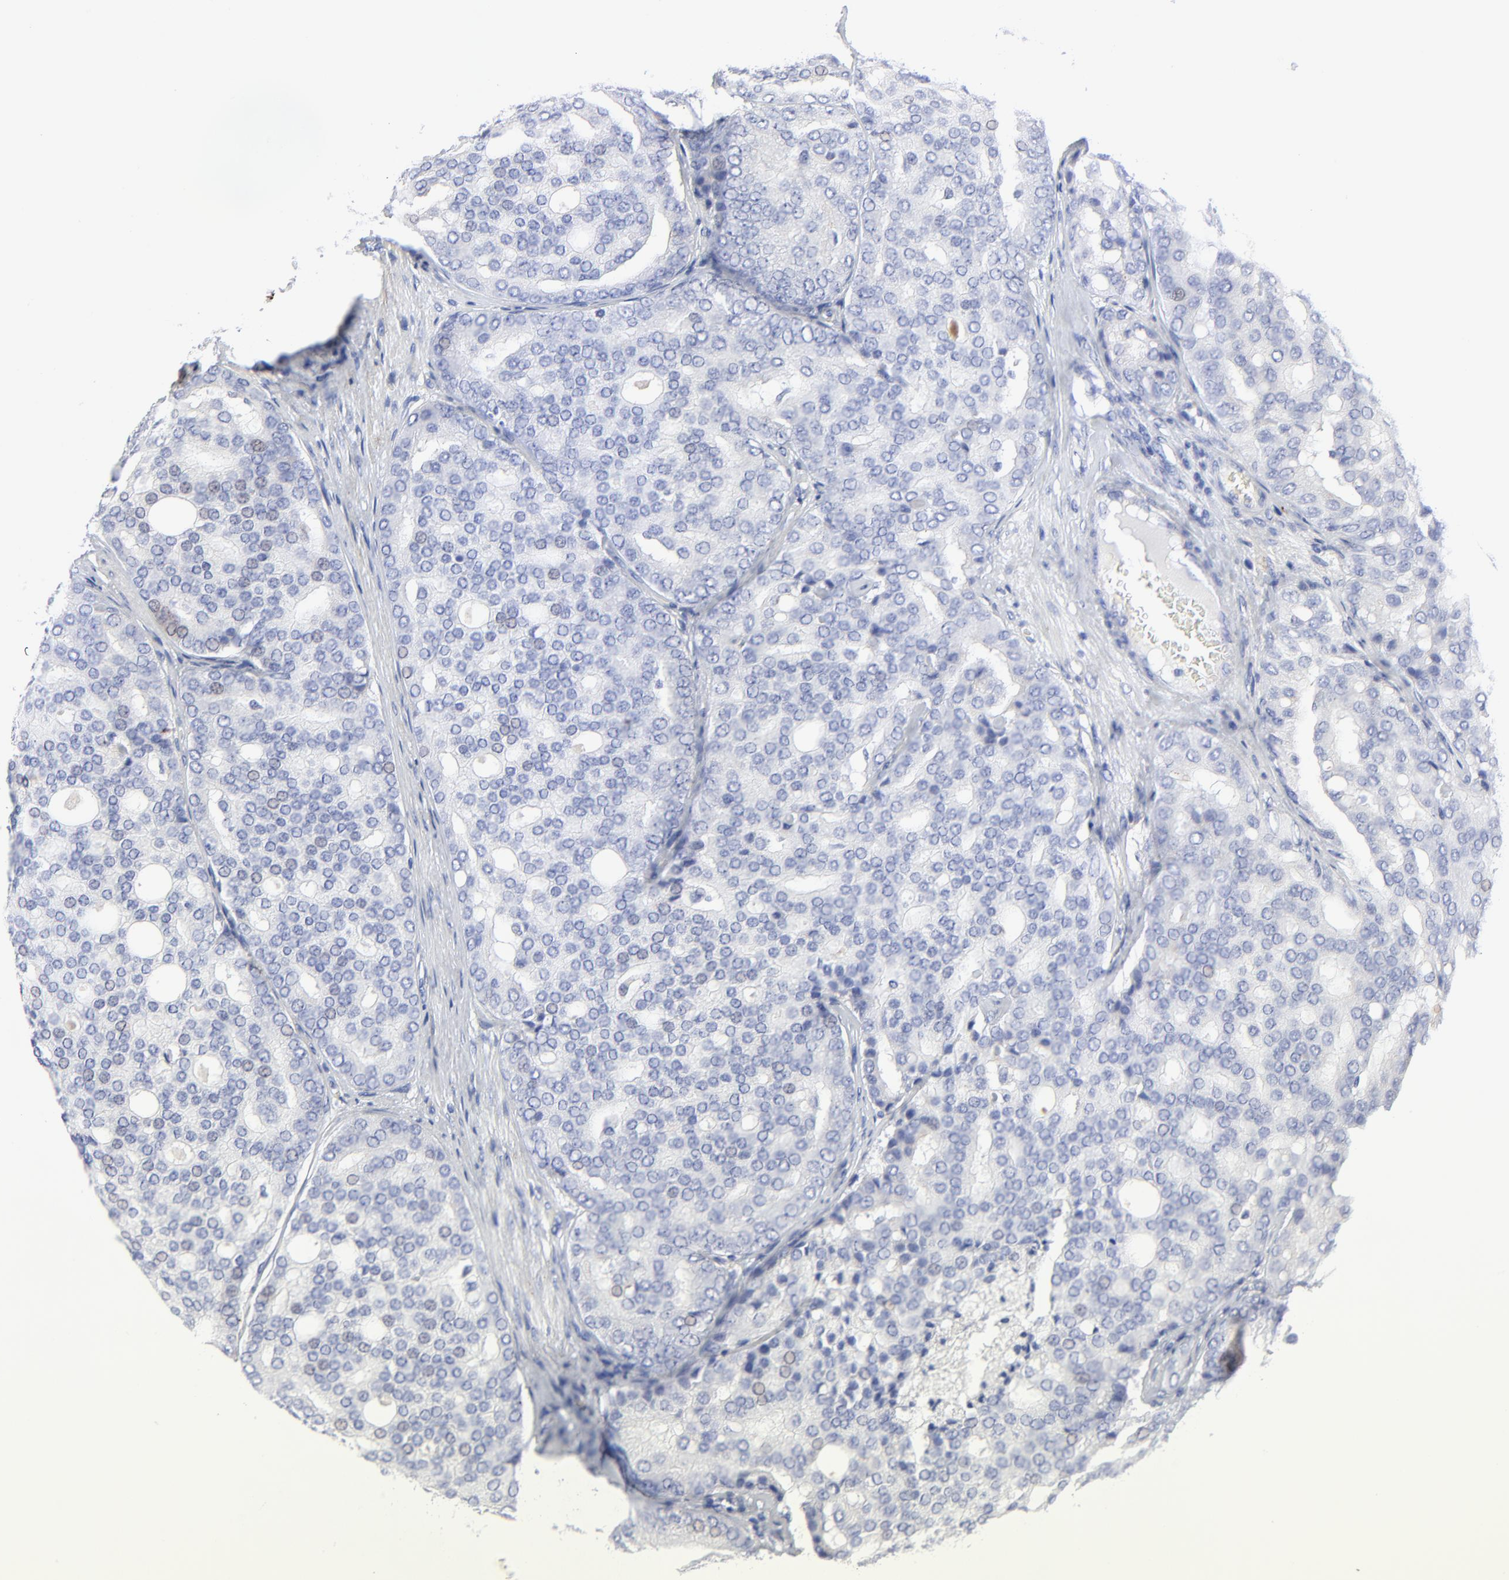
{"staining": {"intensity": "negative", "quantity": "none", "location": "none"}, "tissue": "prostate cancer", "cell_type": "Tumor cells", "image_type": "cancer", "snomed": [{"axis": "morphology", "description": "Adenocarcinoma, High grade"}, {"axis": "topography", "description": "Prostate"}], "caption": "An immunohistochemistry (IHC) micrograph of prostate cancer is shown. There is no staining in tumor cells of prostate cancer.", "gene": "FBLN2", "patient": {"sex": "male", "age": 64}}